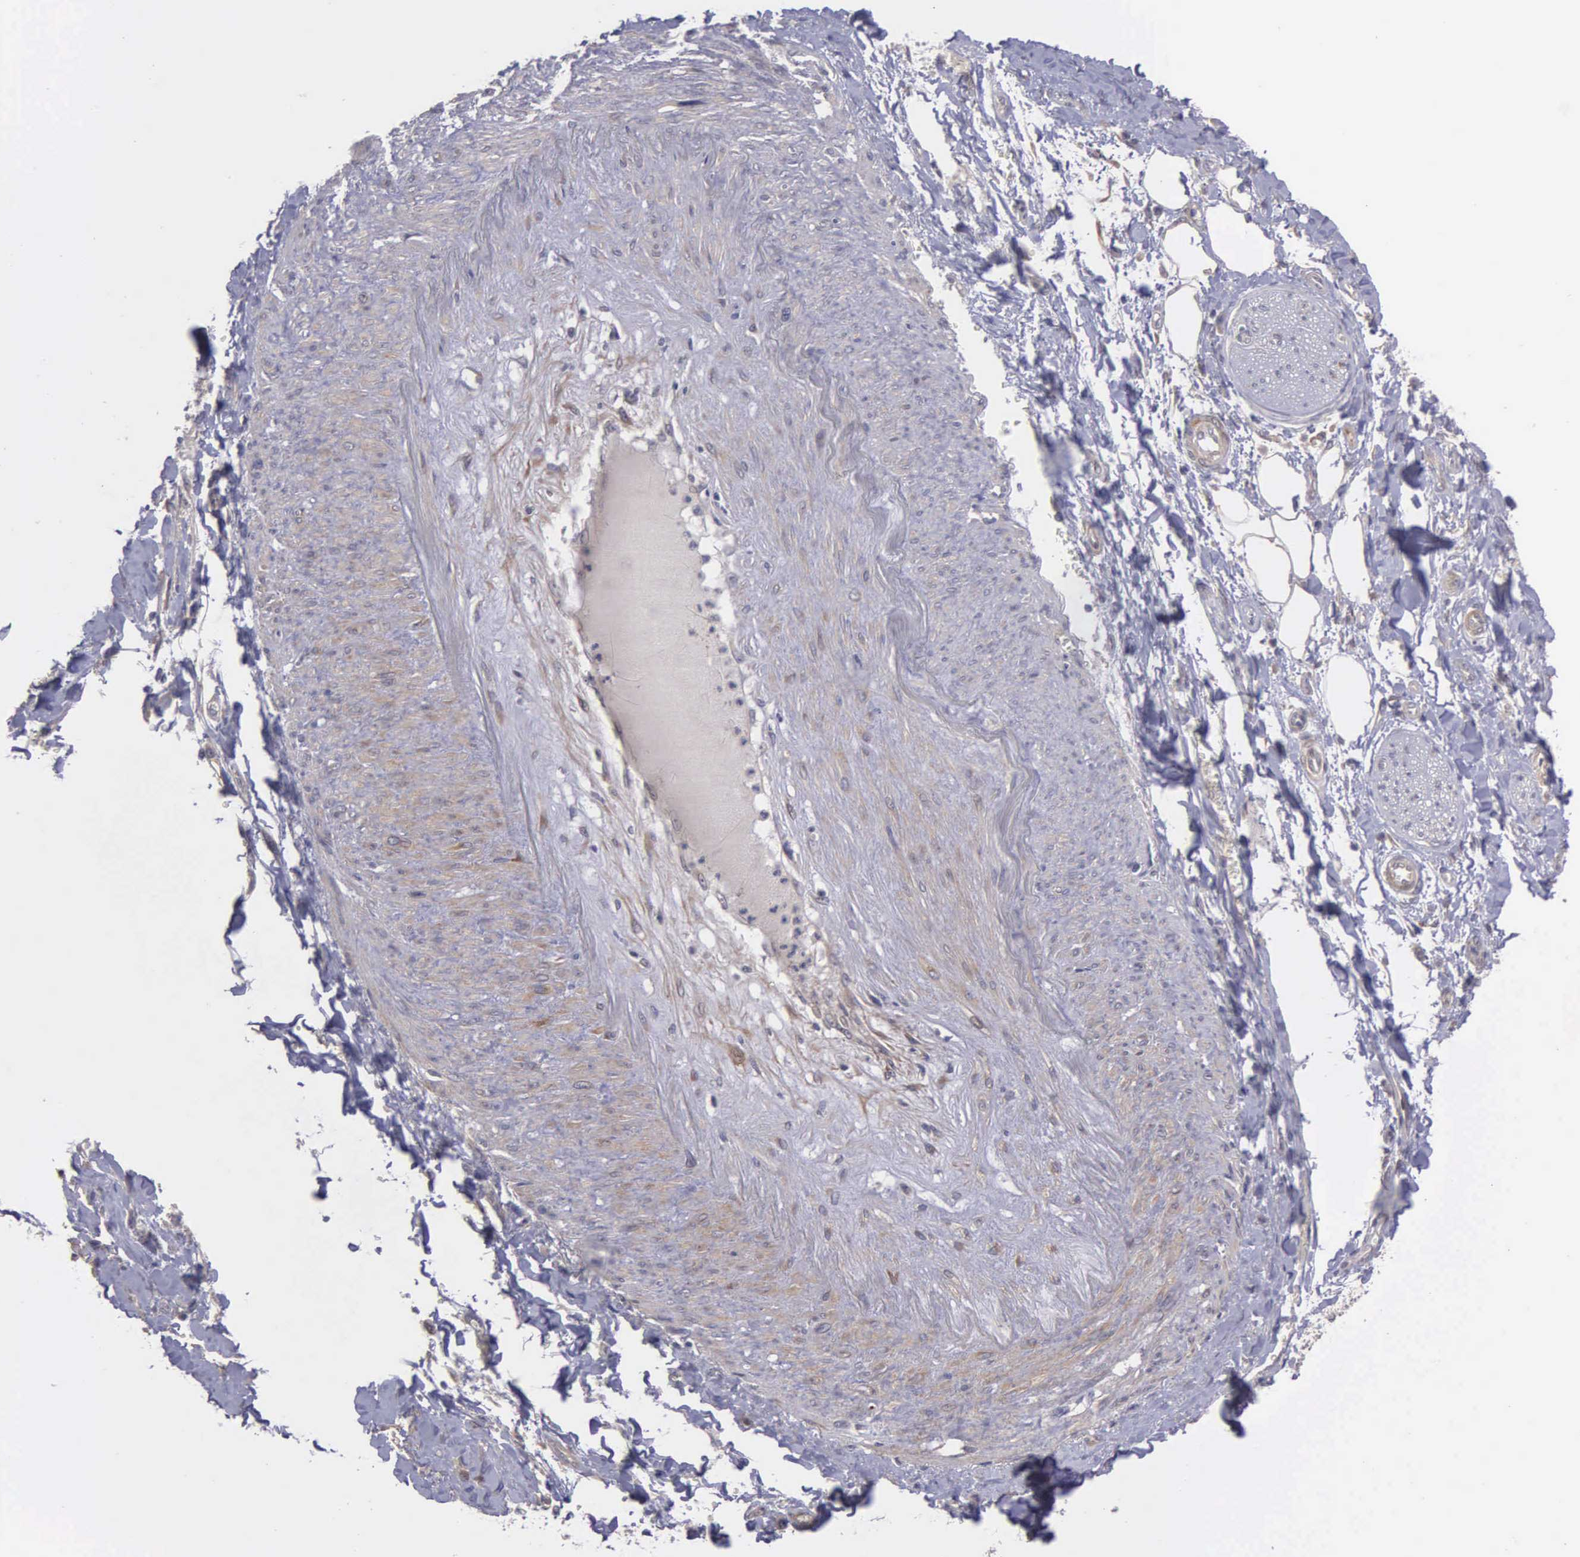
{"staining": {"intensity": "negative", "quantity": "none", "location": "none"}, "tissue": "pancreatic cancer", "cell_type": "Tumor cells", "image_type": "cancer", "snomed": [{"axis": "morphology", "description": "Adenocarcinoma, NOS"}, {"axis": "topography", "description": "Pancreas"}], "caption": "Tumor cells show no significant protein positivity in adenocarcinoma (pancreatic).", "gene": "RTL10", "patient": {"sex": "male", "age": 69}}